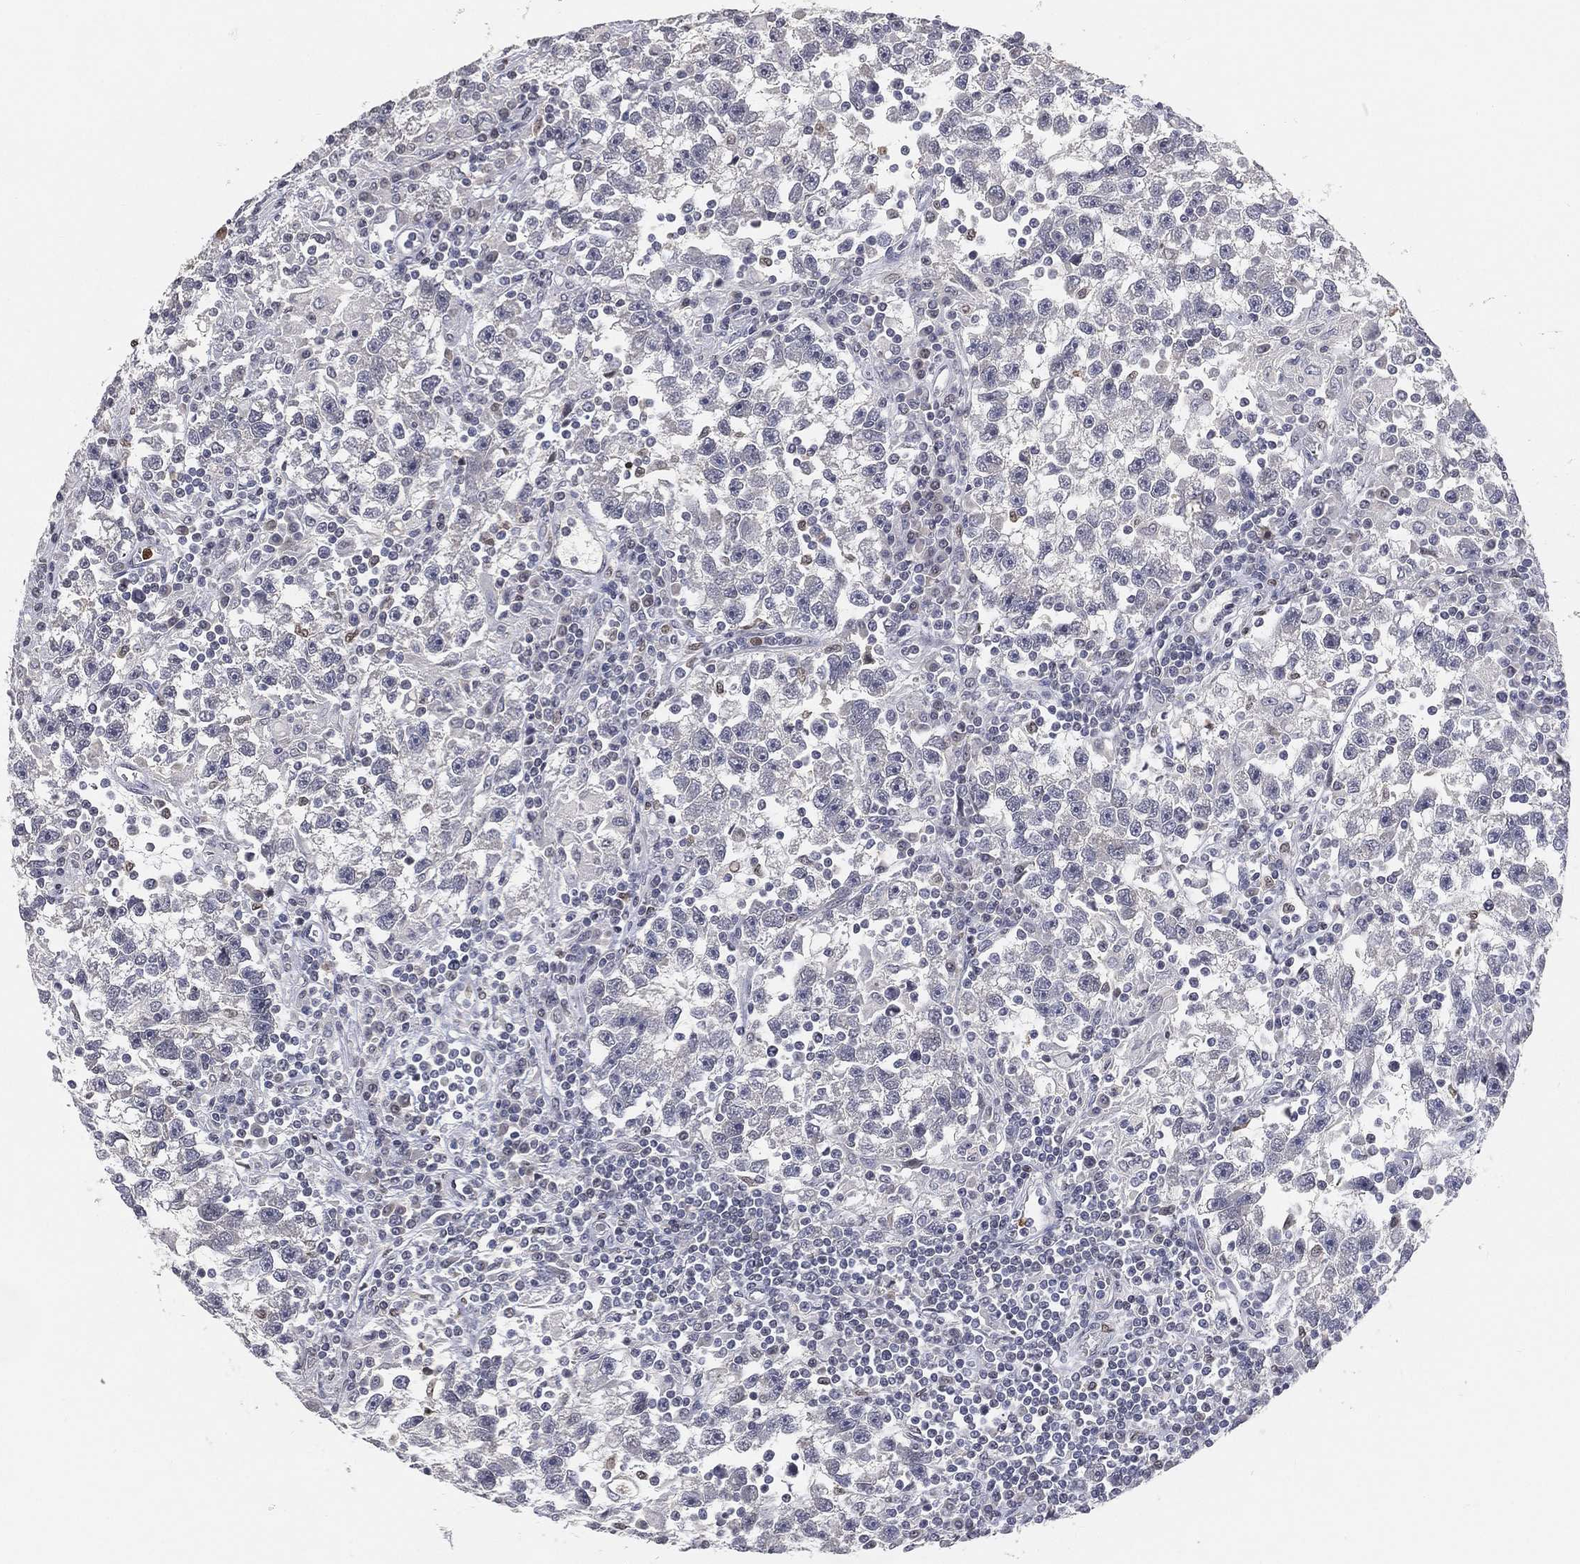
{"staining": {"intensity": "negative", "quantity": "none", "location": "none"}, "tissue": "testis cancer", "cell_type": "Tumor cells", "image_type": "cancer", "snomed": [{"axis": "morphology", "description": "Seminoma, NOS"}, {"axis": "topography", "description": "Testis"}], "caption": "Immunohistochemistry (IHC) of seminoma (testis) demonstrates no staining in tumor cells.", "gene": "ARG1", "patient": {"sex": "male", "age": 47}}